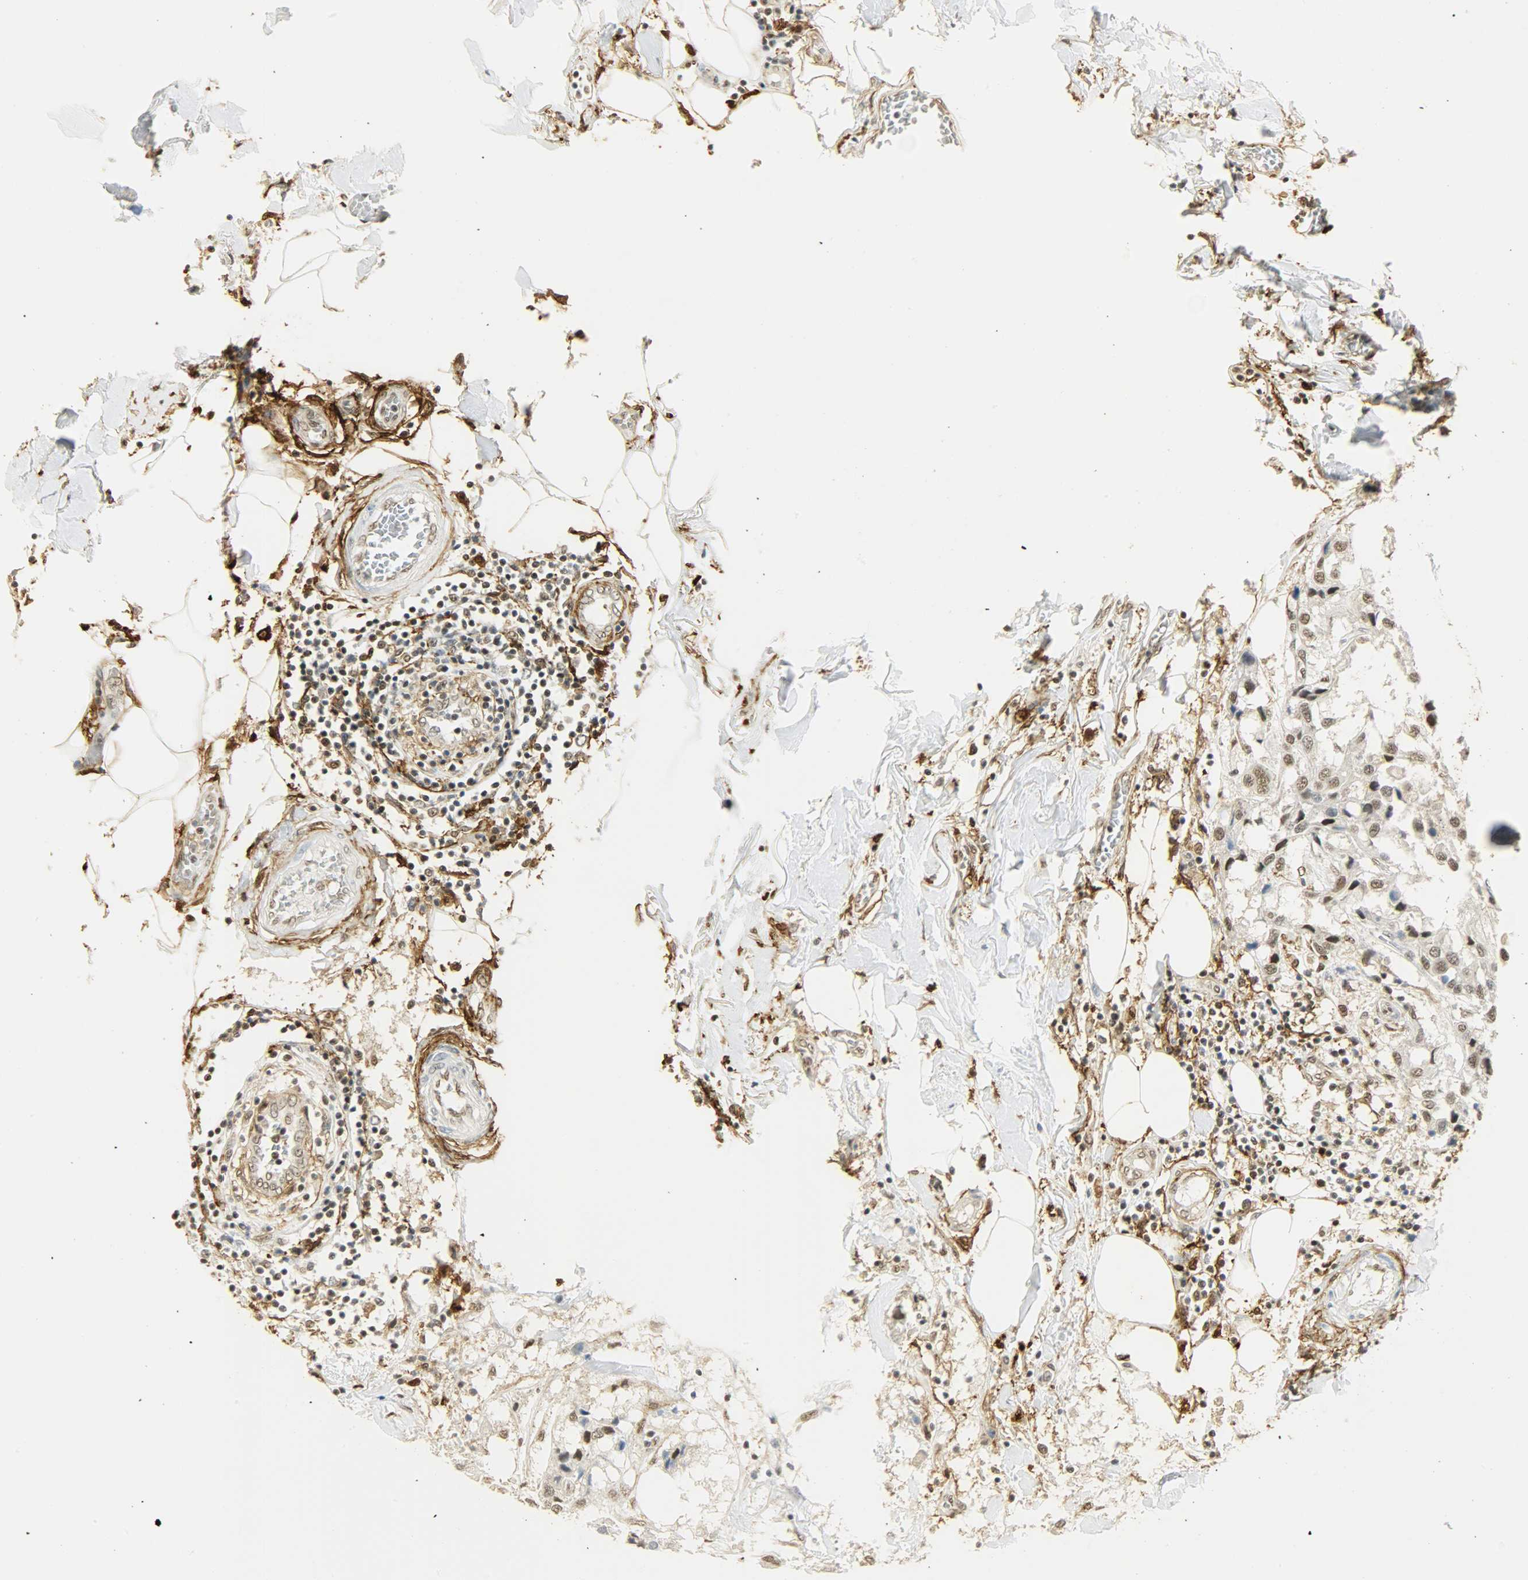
{"staining": {"intensity": "moderate", "quantity": ">75%", "location": "nuclear"}, "tissue": "breast cancer", "cell_type": "Tumor cells", "image_type": "cancer", "snomed": [{"axis": "morphology", "description": "Duct carcinoma"}, {"axis": "topography", "description": "Breast"}], "caption": "There is medium levels of moderate nuclear positivity in tumor cells of intraductal carcinoma (breast), as demonstrated by immunohistochemical staining (brown color).", "gene": "NGFR", "patient": {"sex": "female", "age": 80}}